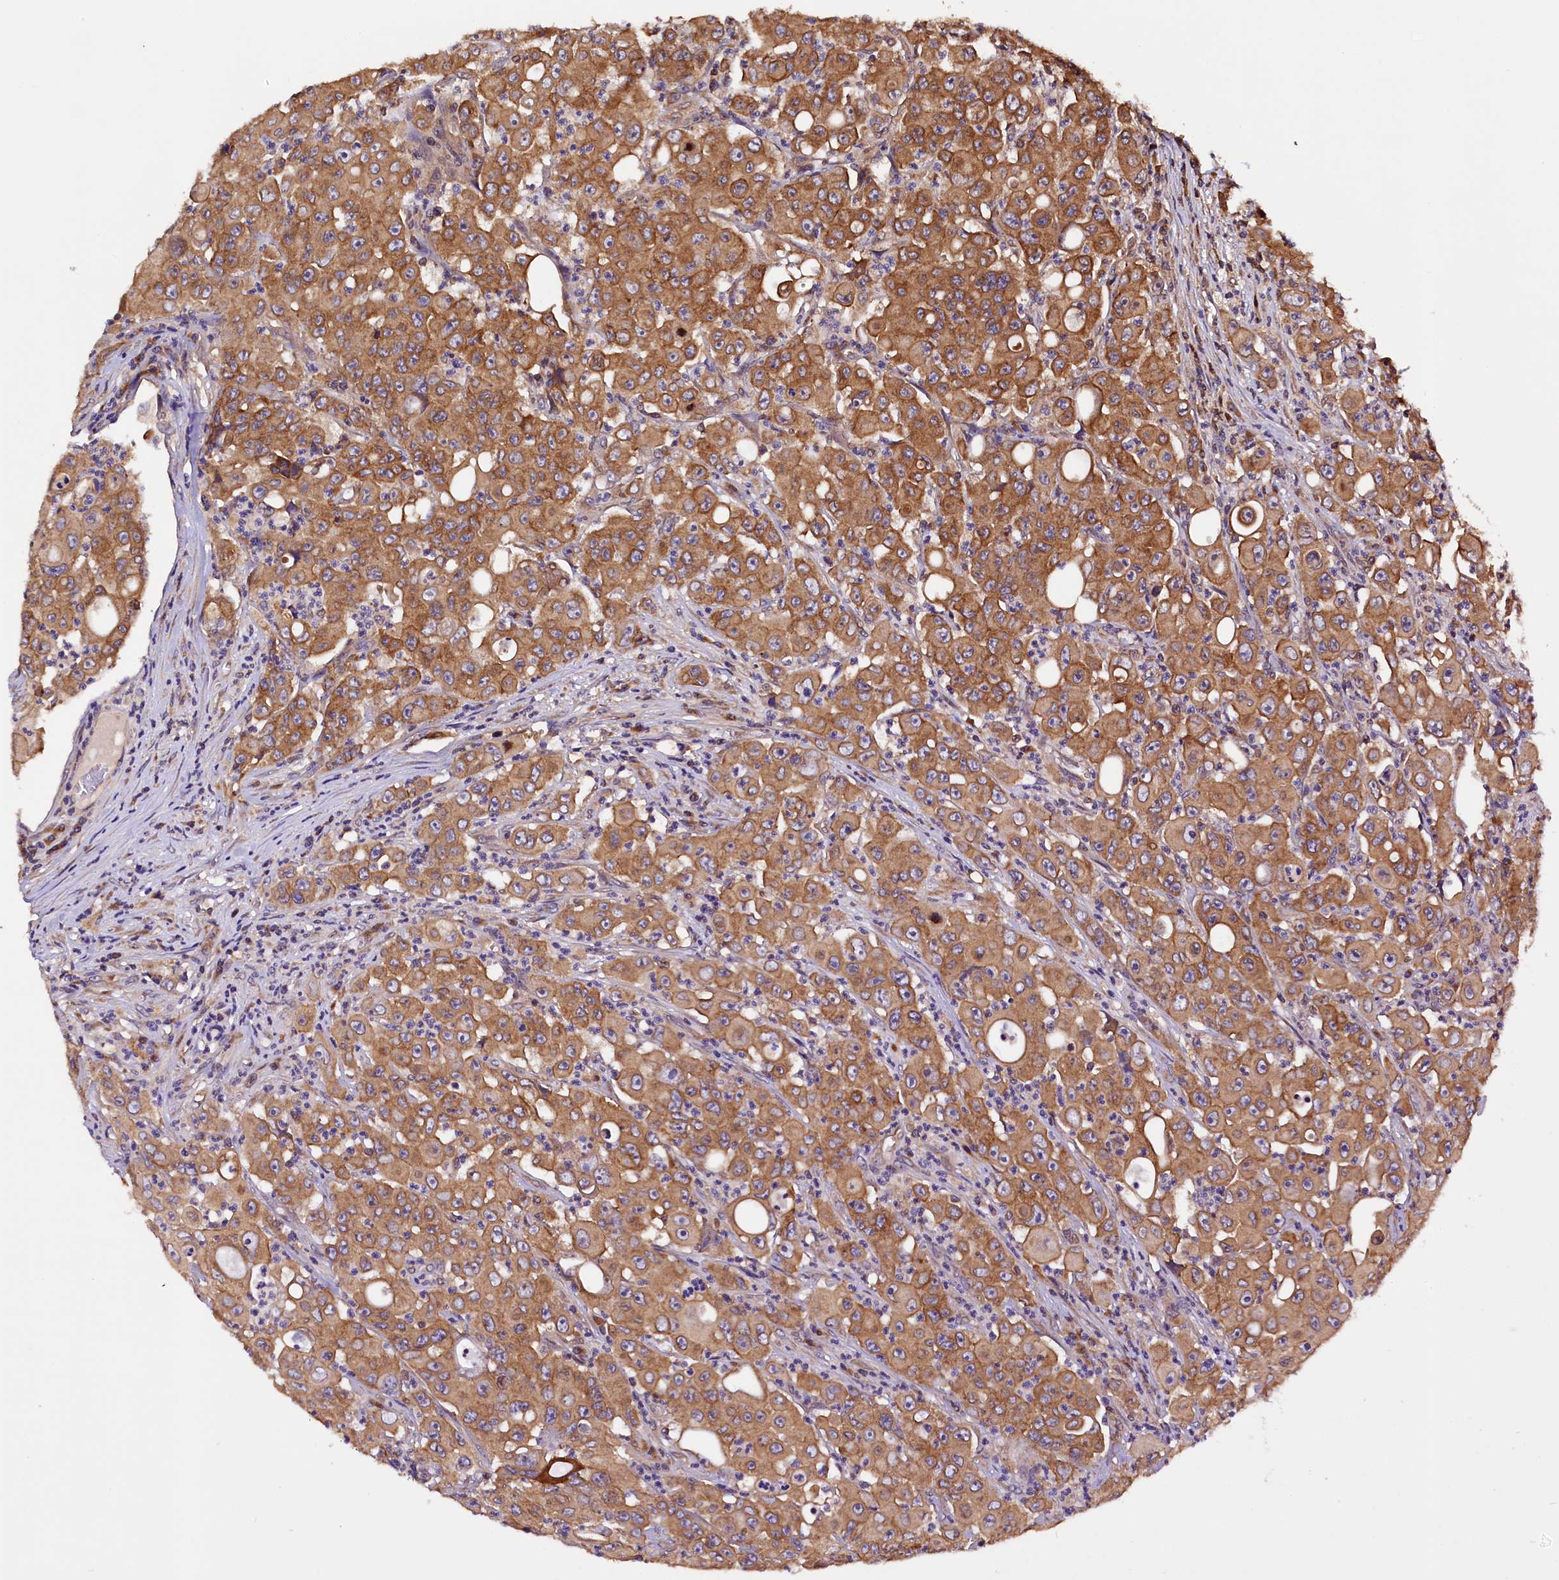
{"staining": {"intensity": "moderate", "quantity": ">75%", "location": "cytoplasmic/membranous"}, "tissue": "colorectal cancer", "cell_type": "Tumor cells", "image_type": "cancer", "snomed": [{"axis": "morphology", "description": "Adenocarcinoma, NOS"}, {"axis": "topography", "description": "Colon"}], "caption": "Tumor cells reveal medium levels of moderate cytoplasmic/membranous expression in about >75% of cells in colorectal cancer.", "gene": "KLC2", "patient": {"sex": "male", "age": 51}}